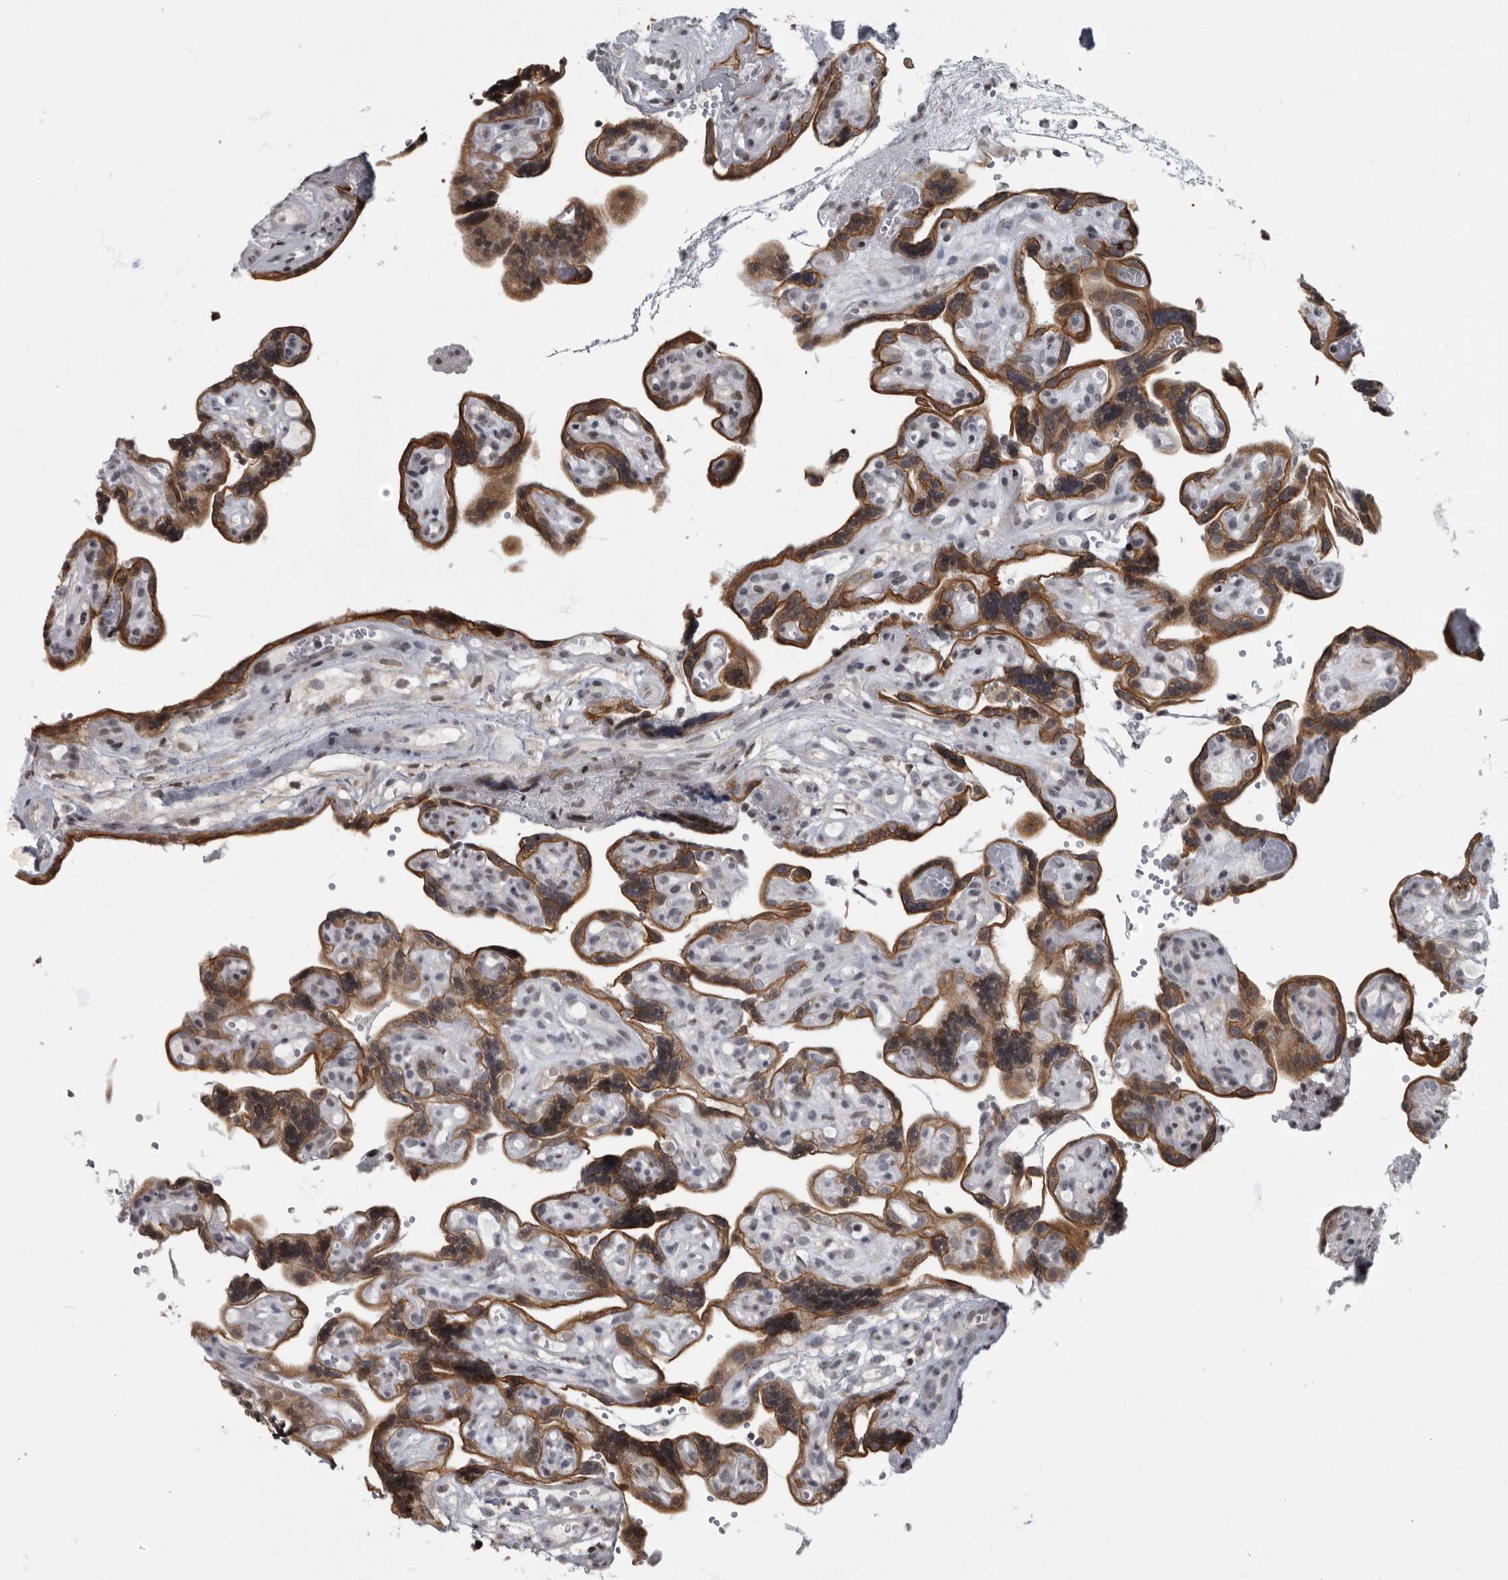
{"staining": {"intensity": "strong", "quantity": "25%-75%", "location": "cytoplasmic/membranous"}, "tissue": "placenta", "cell_type": "Decidual cells", "image_type": "normal", "snomed": [{"axis": "morphology", "description": "Normal tissue, NOS"}, {"axis": "topography", "description": "Placenta"}], "caption": "This micrograph shows IHC staining of normal placenta, with high strong cytoplasmic/membranous positivity in about 25%-75% of decidual cells.", "gene": "EVI5", "patient": {"sex": "female", "age": 30}}